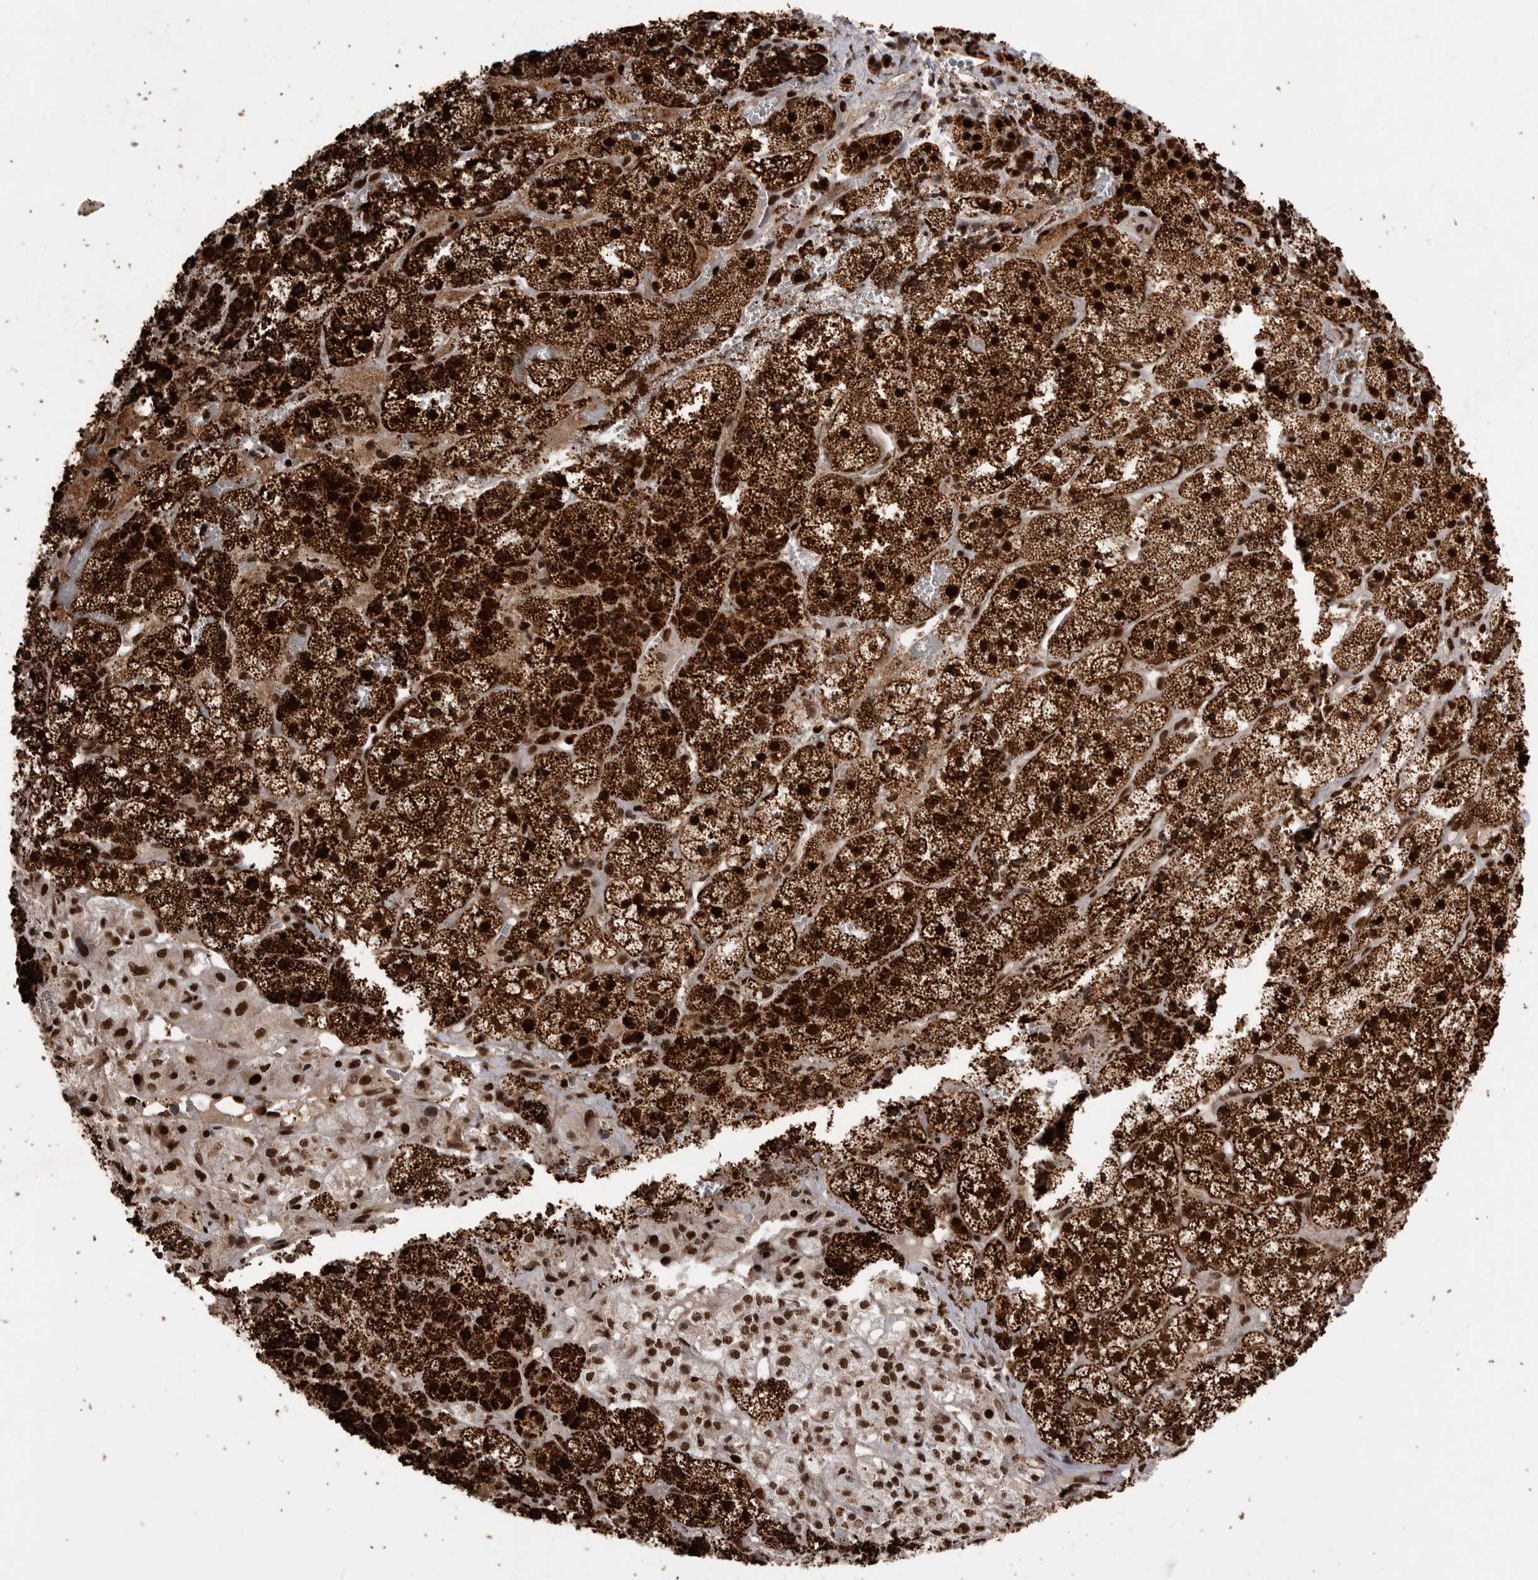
{"staining": {"intensity": "strong", "quantity": ">75%", "location": "cytoplasmic/membranous,nuclear"}, "tissue": "adrenal gland", "cell_type": "Glandular cells", "image_type": "normal", "snomed": [{"axis": "morphology", "description": "Normal tissue, NOS"}, {"axis": "topography", "description": "Adrenal gland"}], "caption": "Strong cytoplasmic/membranous,nuclear staining is identified in approximately >75% of glandular cells in unremarkable adrenal gland. (Brightfield microscopy of DAB IHC at high magnification).", "gene": "PPP1R8", "patient": {"sex": "female", "age": 44}}